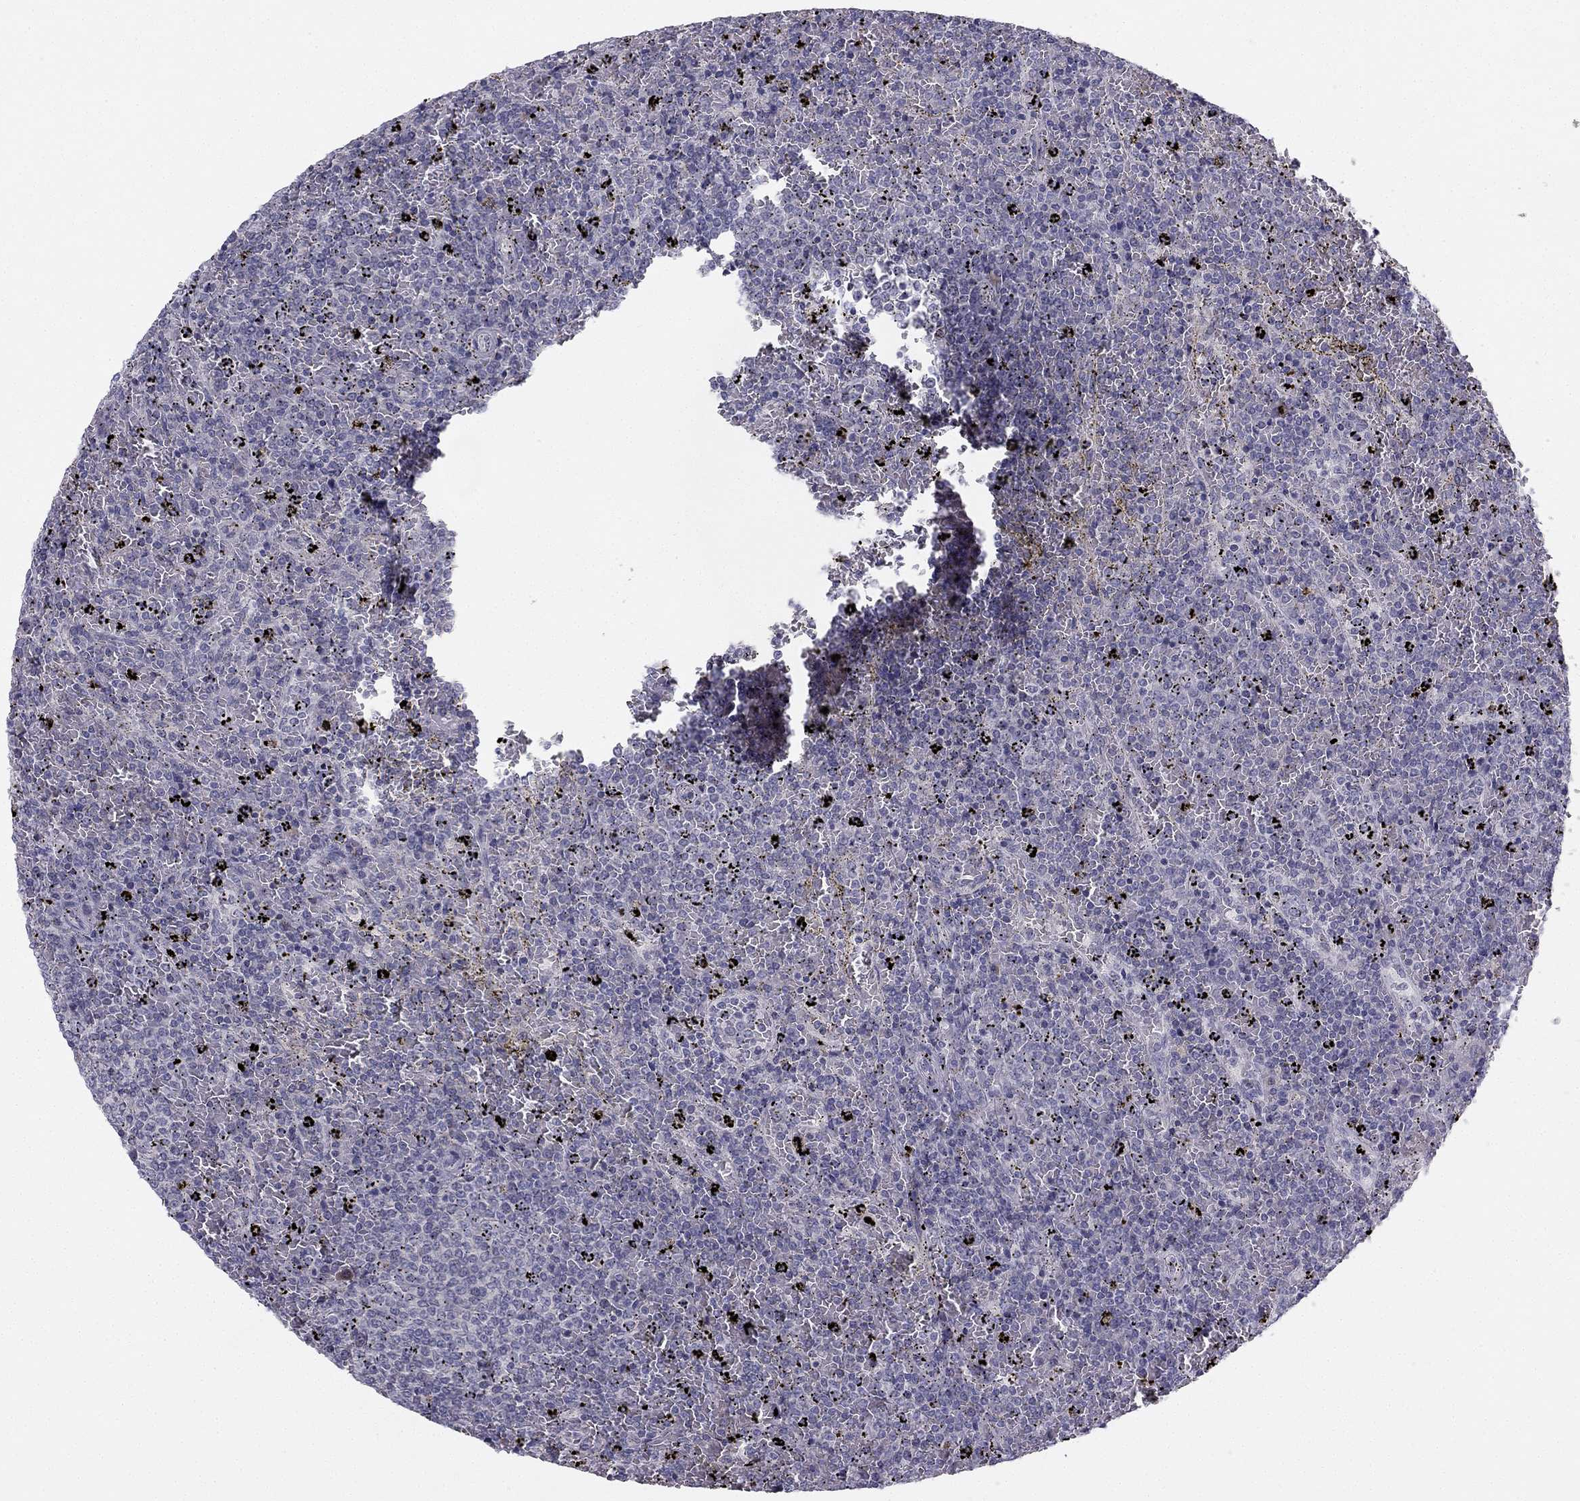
{"staining": {"intensity": "negative", "quantity": "none", "location": "none"}, "tissue": "lymphoma", "cell_type": "Tumor cells", "image_type": "cancer", "snomed": [{"axis": "morphology", "description": "Malignant lymphoma, non-Hodgkin's type, Low grade"}, {"axis": "topography", "description": "Spleen"}], "caption": "A micrograph of lymphoma stained for a protein displays no brown staining in tumor cells. Brightfield microscopy of IHC stained with DAB (3,3'-diaminobenzidine) (brown) and hematoxylin (blue), captured at high magnification.", "gene": "TRPS1", "patient": {"sex": "female", "age": 77}}